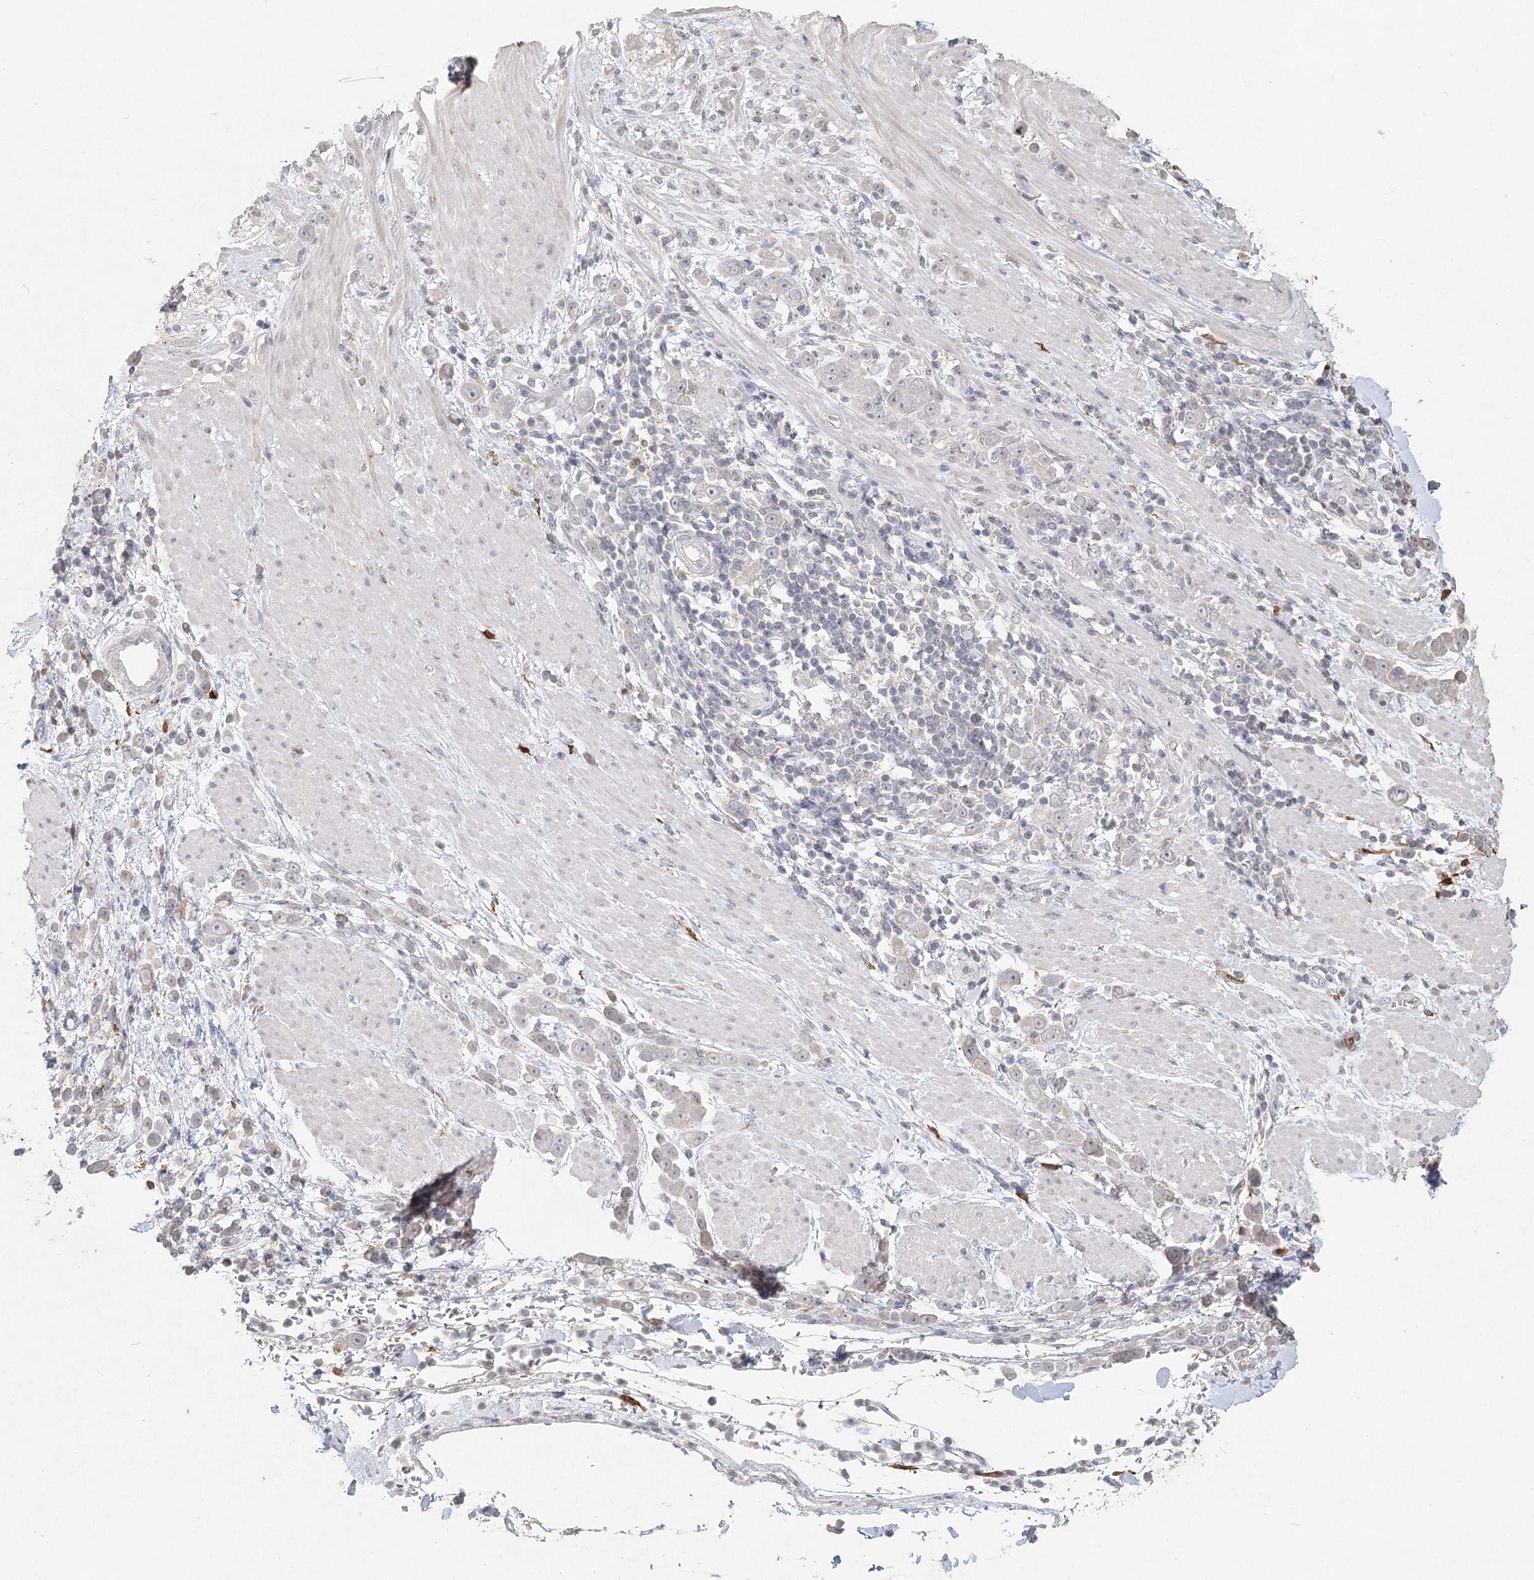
{"staining": {"intensity": "negative", "quantity": "none", "location": "none"}, "tissue": "pancreatic cancer", "cell_type": "Tumor cells", "image_type": "cancer", "snomed": [{"axis": "morphology", "description": "Normal tissue, NOS"}, {"axis": "morphology", "description": "Adenocarcinoma, NOS"}, {"axis": "topography", "description": "Pancreas"}], "caption": "High magnification brightfield microscopy of pancreatic adenocarcinoma stained with DAB (3,3'-diaminobenzidine) (brown) and counterstained with hematoxylin (blue): tumor cells show no significant positivity.", "gene": "ARSI", "patient": {"sex": "female", "age": 64}}